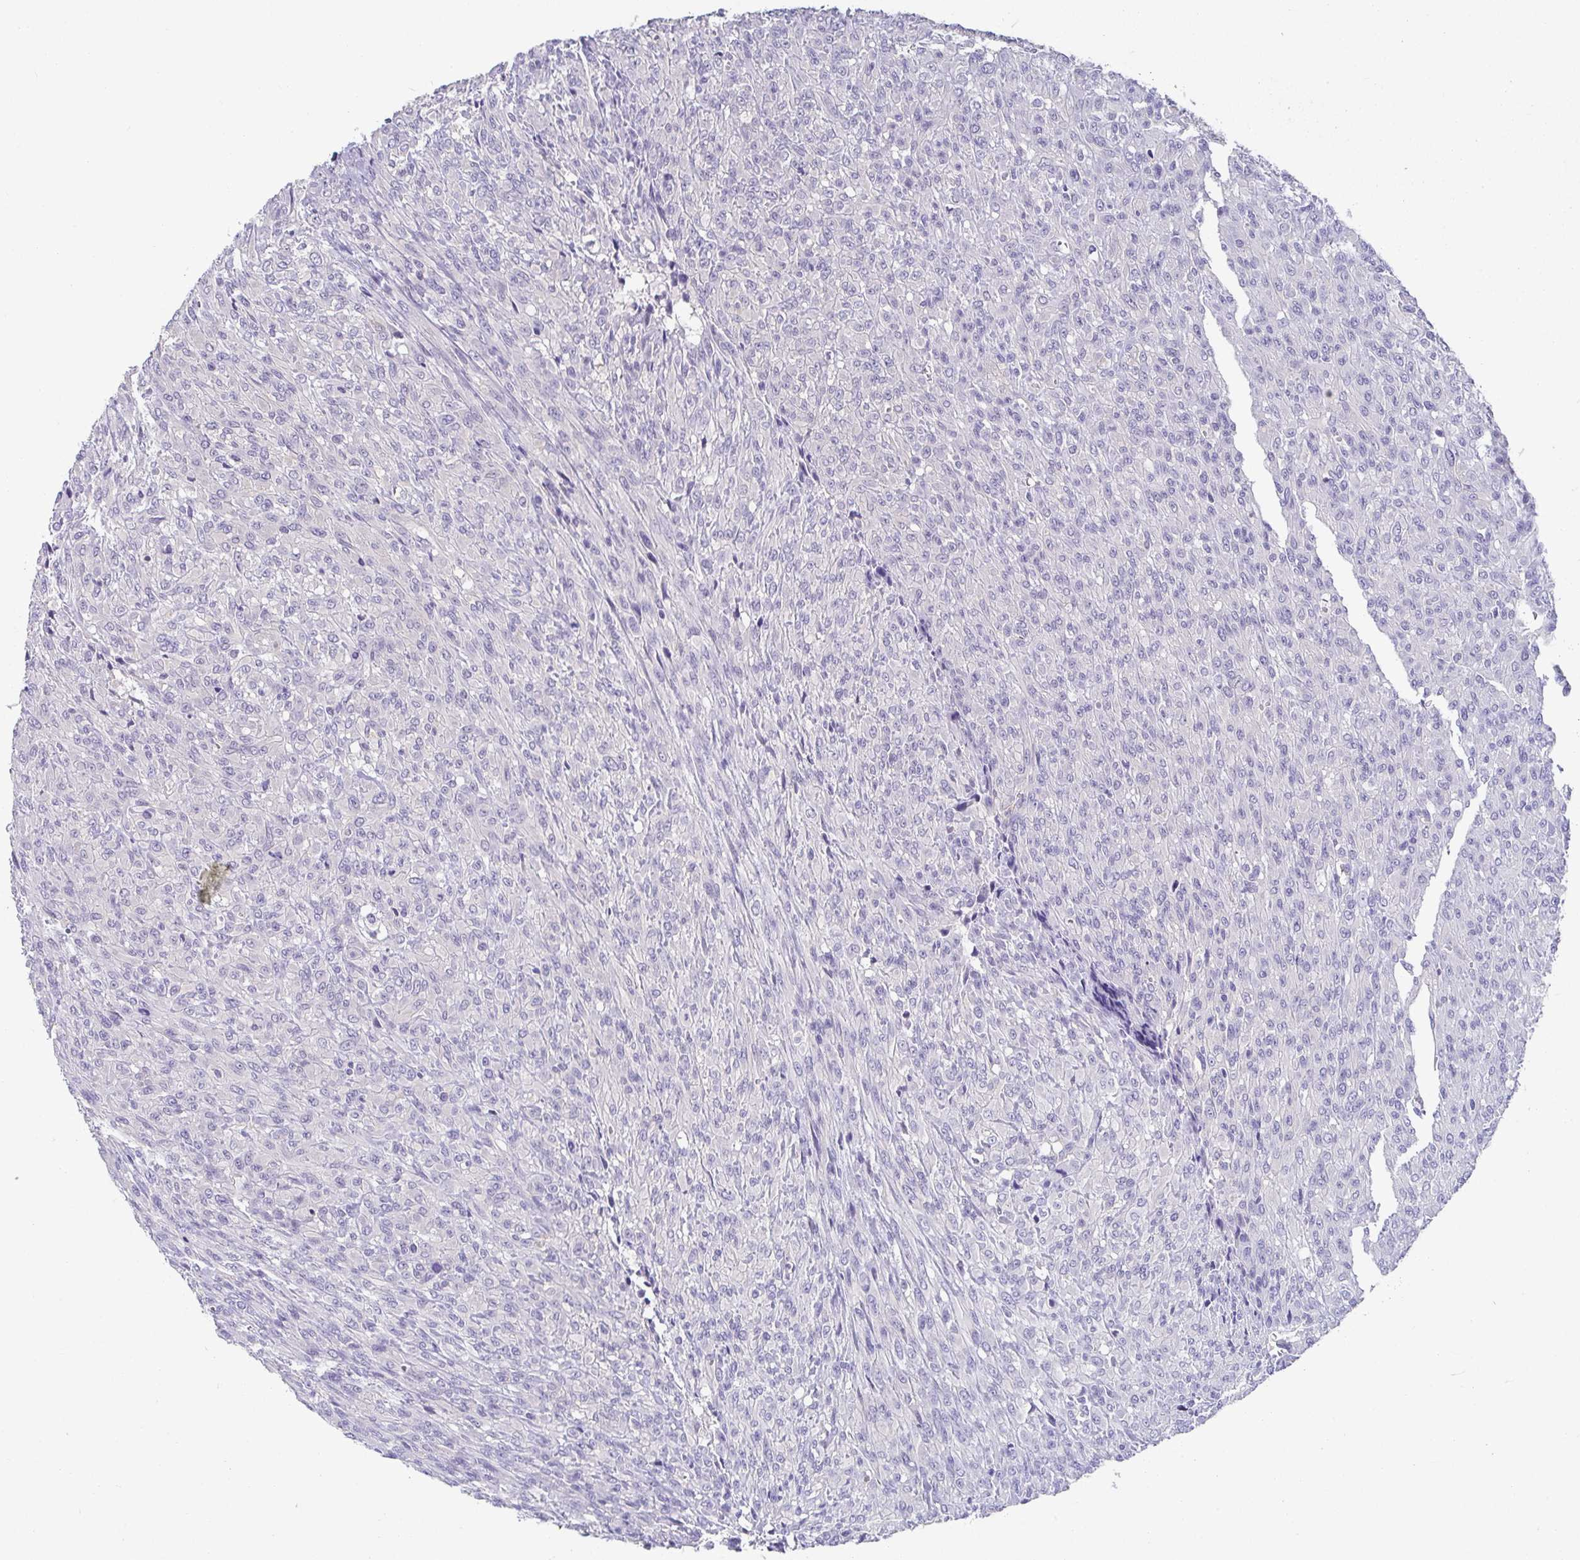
{"staining": {"intensity": "negative", "quantity": "none", "location": "none"}, "tissue": "renal cancer", "cell_type": "Tumor cells", "image_type": "cancer", "snomed": [{"axis": "morphology", "description": "Adenocarcinoma, NOS"}, {"axis": "topography", "description": "Kidney"}], "caption": "Immunohistochemical staining of human renal adenocarcinoma shows no significant positivity in tumor cells.", "gene": "CXCR1", "patient": {"sex": "male", "age": 58}}